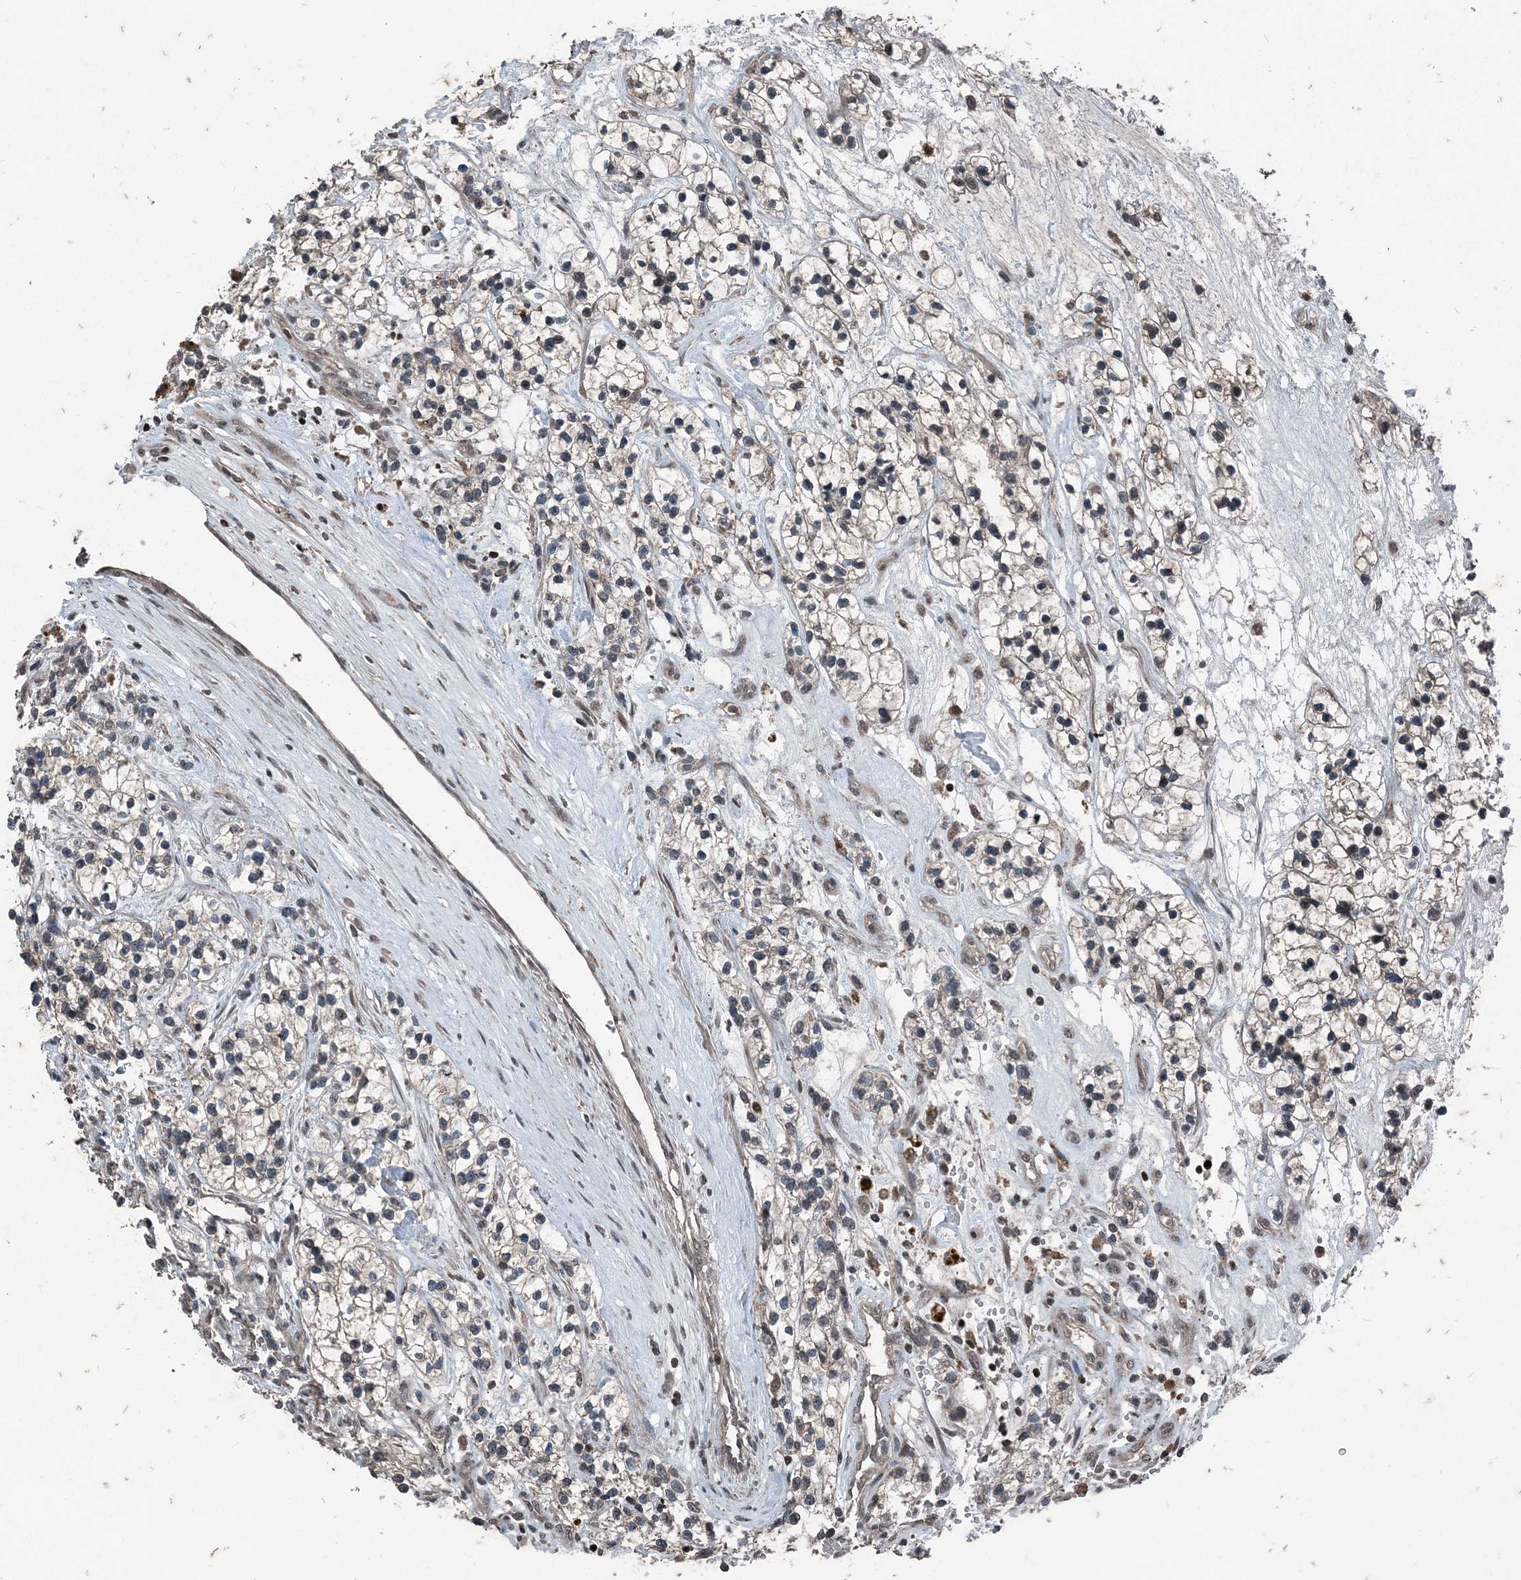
{"staining": {"intensity": "negative", "quantity": "none", "location": "none"}, "tissue": "renal cancer", "cell_type": "Tumor cells", "image_type": "cancer", "snomed": [{"axis": "morphology", "description": "Adenocarcinoma, NOS"}, {"axis": "topography", "description": "Kidney"}], "caption": "Tumor cells are negative for brown protein staining in adenocarcinoma (renal).", "gene": "CFL1", "patient": {"sex": "female", "age": 57}}